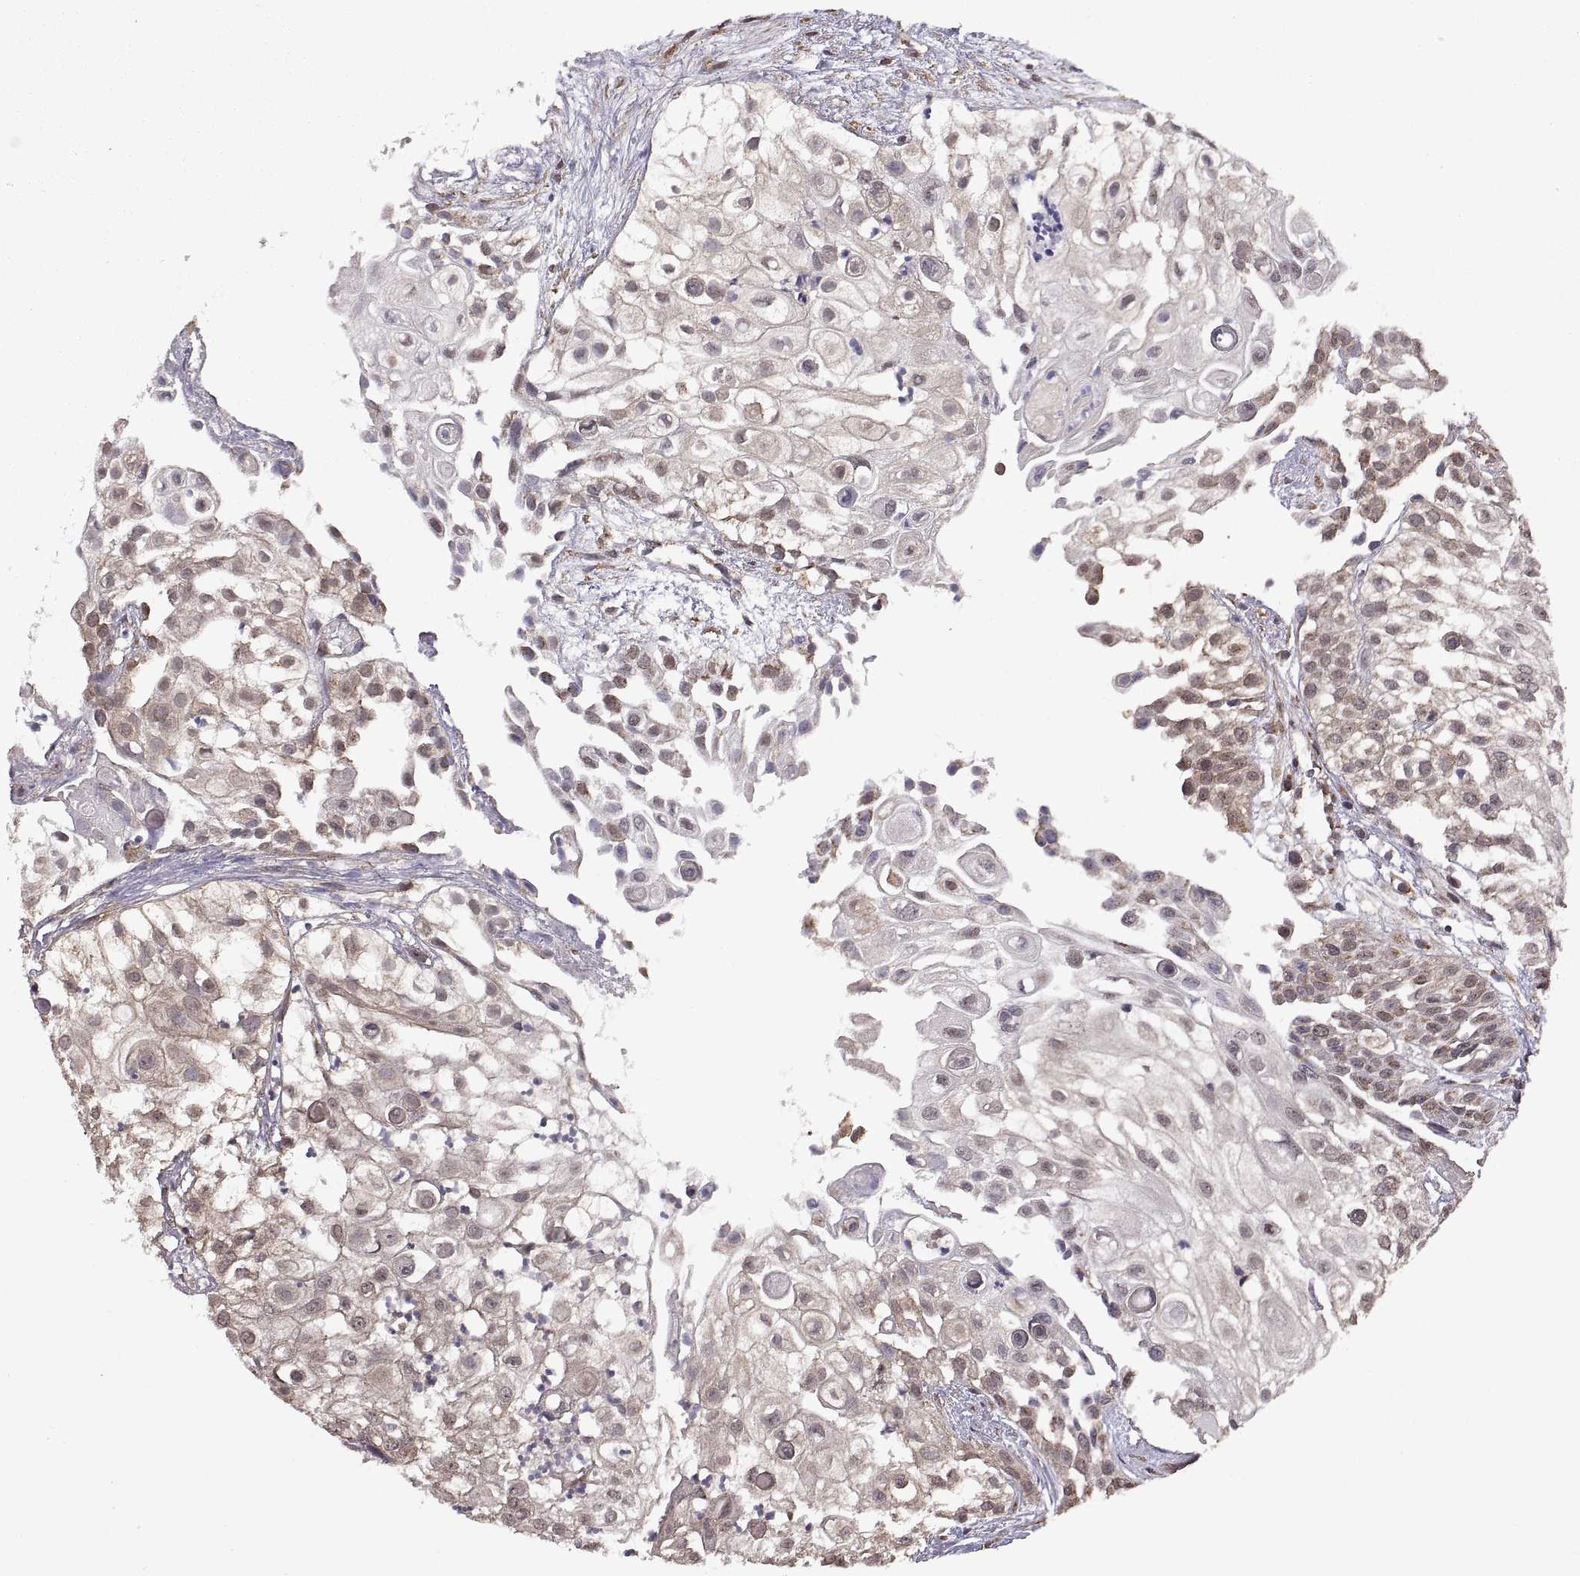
{"staining": {"intensity": "negative", "quantity": "none", "location": "none"}, "tissue": "urothelial cancer", "cell_type": "Tumor cells", "image_type": "cancer", "snomed": [{"axis": "morphology", "description": "Urothelial carcinoma, High grade"}, {"axis": "topography", "description": "Urinary bladder"}], "caption": "Immunohistochemistry (IHC) photomicrograph of urothelial cancer stained for a protein (brown), which demonstrates no staining in tumor cells.", "gene": "ARRB1", "patient": {"sex": "female", "age": 79}}